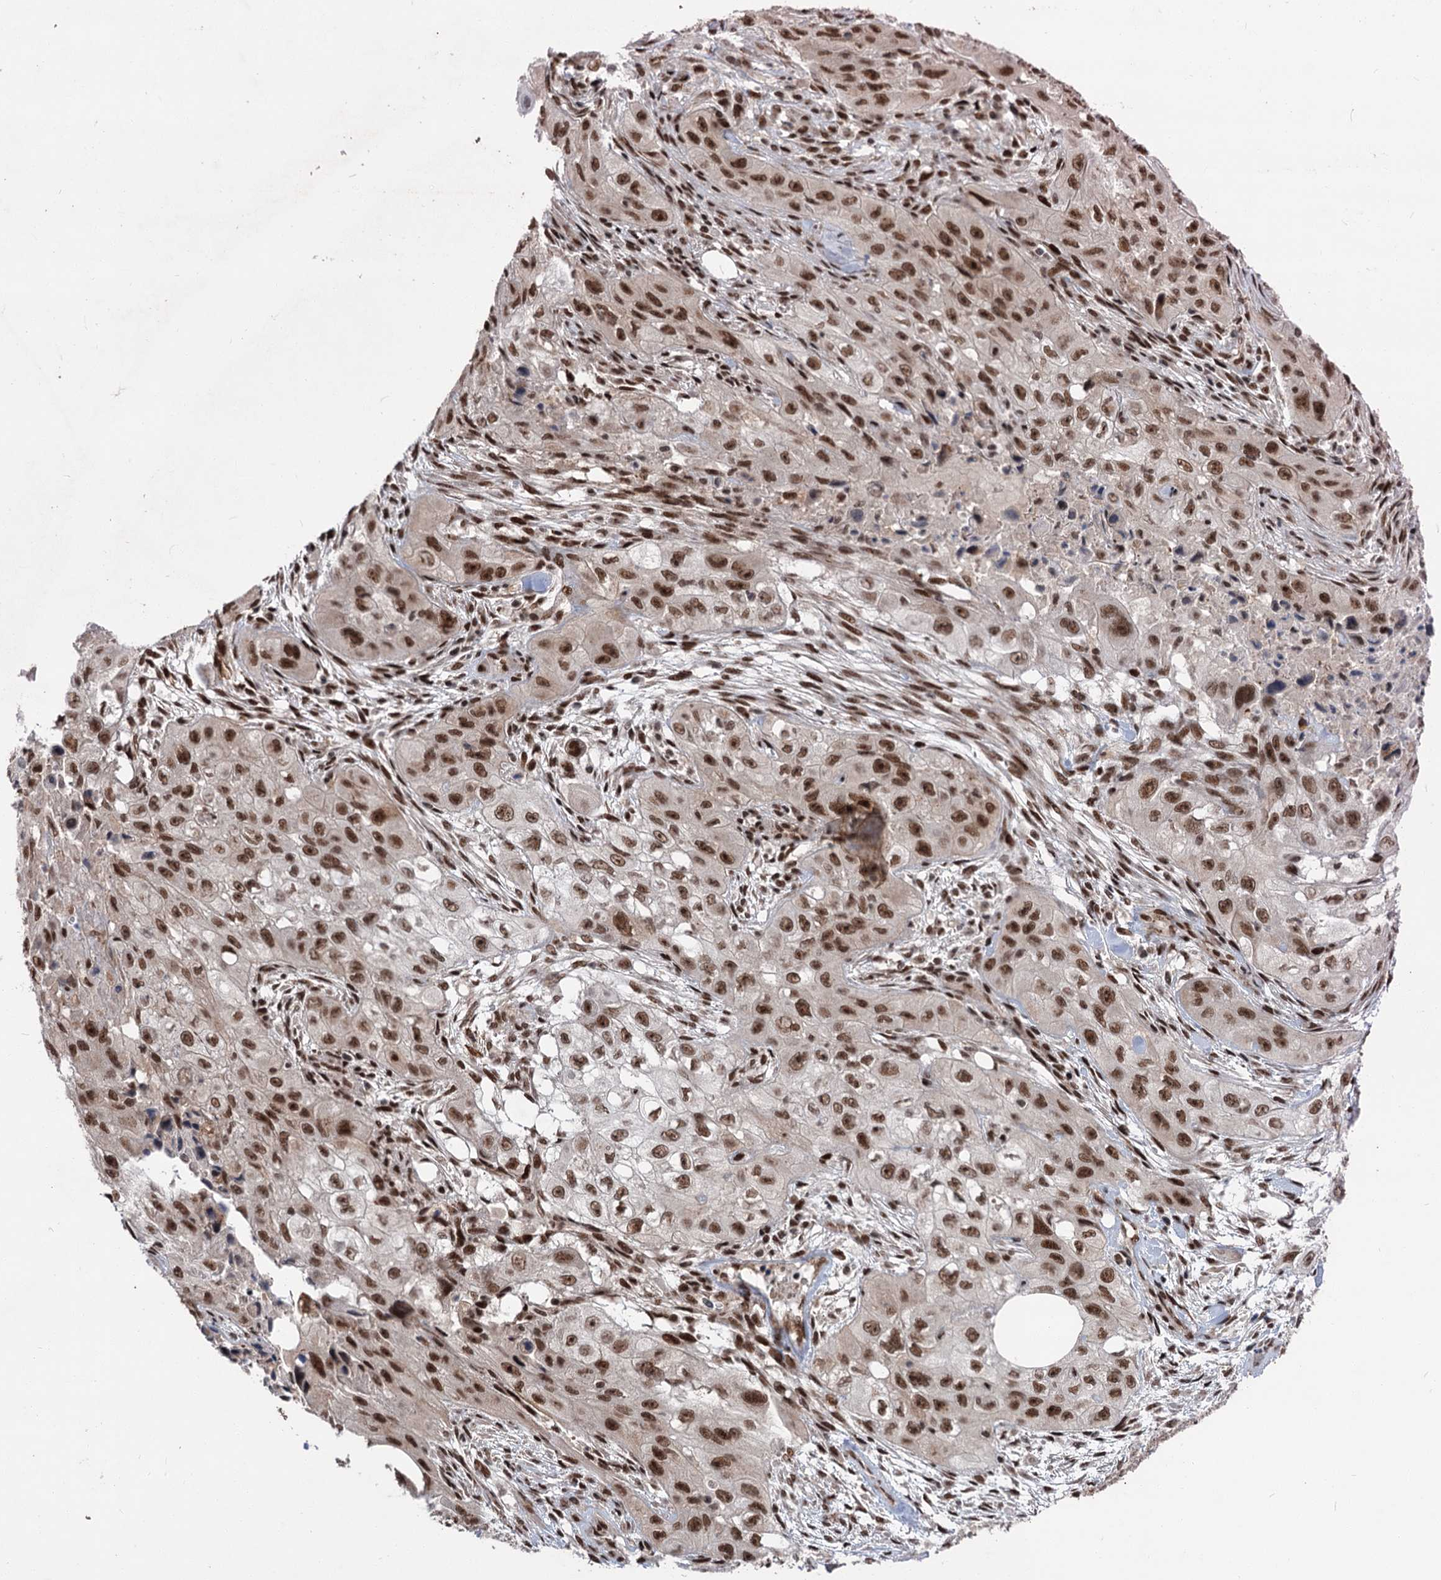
{"staining": {"intensity": "strong", "quantity": ">75%", "location": "nuclear"}, "tissue": "skin cancer", "cell_type": "Tumor cells", "image_type": "cancer", "snomed": [{"axis": "morphology", "description": "Squamous cell carcinoma, NOS"}, {"axis": "topography", "description": "Skin"}, {"axis": "topography", "description": "Subcutis"}], "caption": "This photomicrograph exhibits immunohistochemistry staining of human skin cancer (squamous cell carcinoma), with high strong nuclear positivity in approximately >75% of tumor cells.", "gene": "MAML1", "patient": {"sex": "male", "age": 73}}